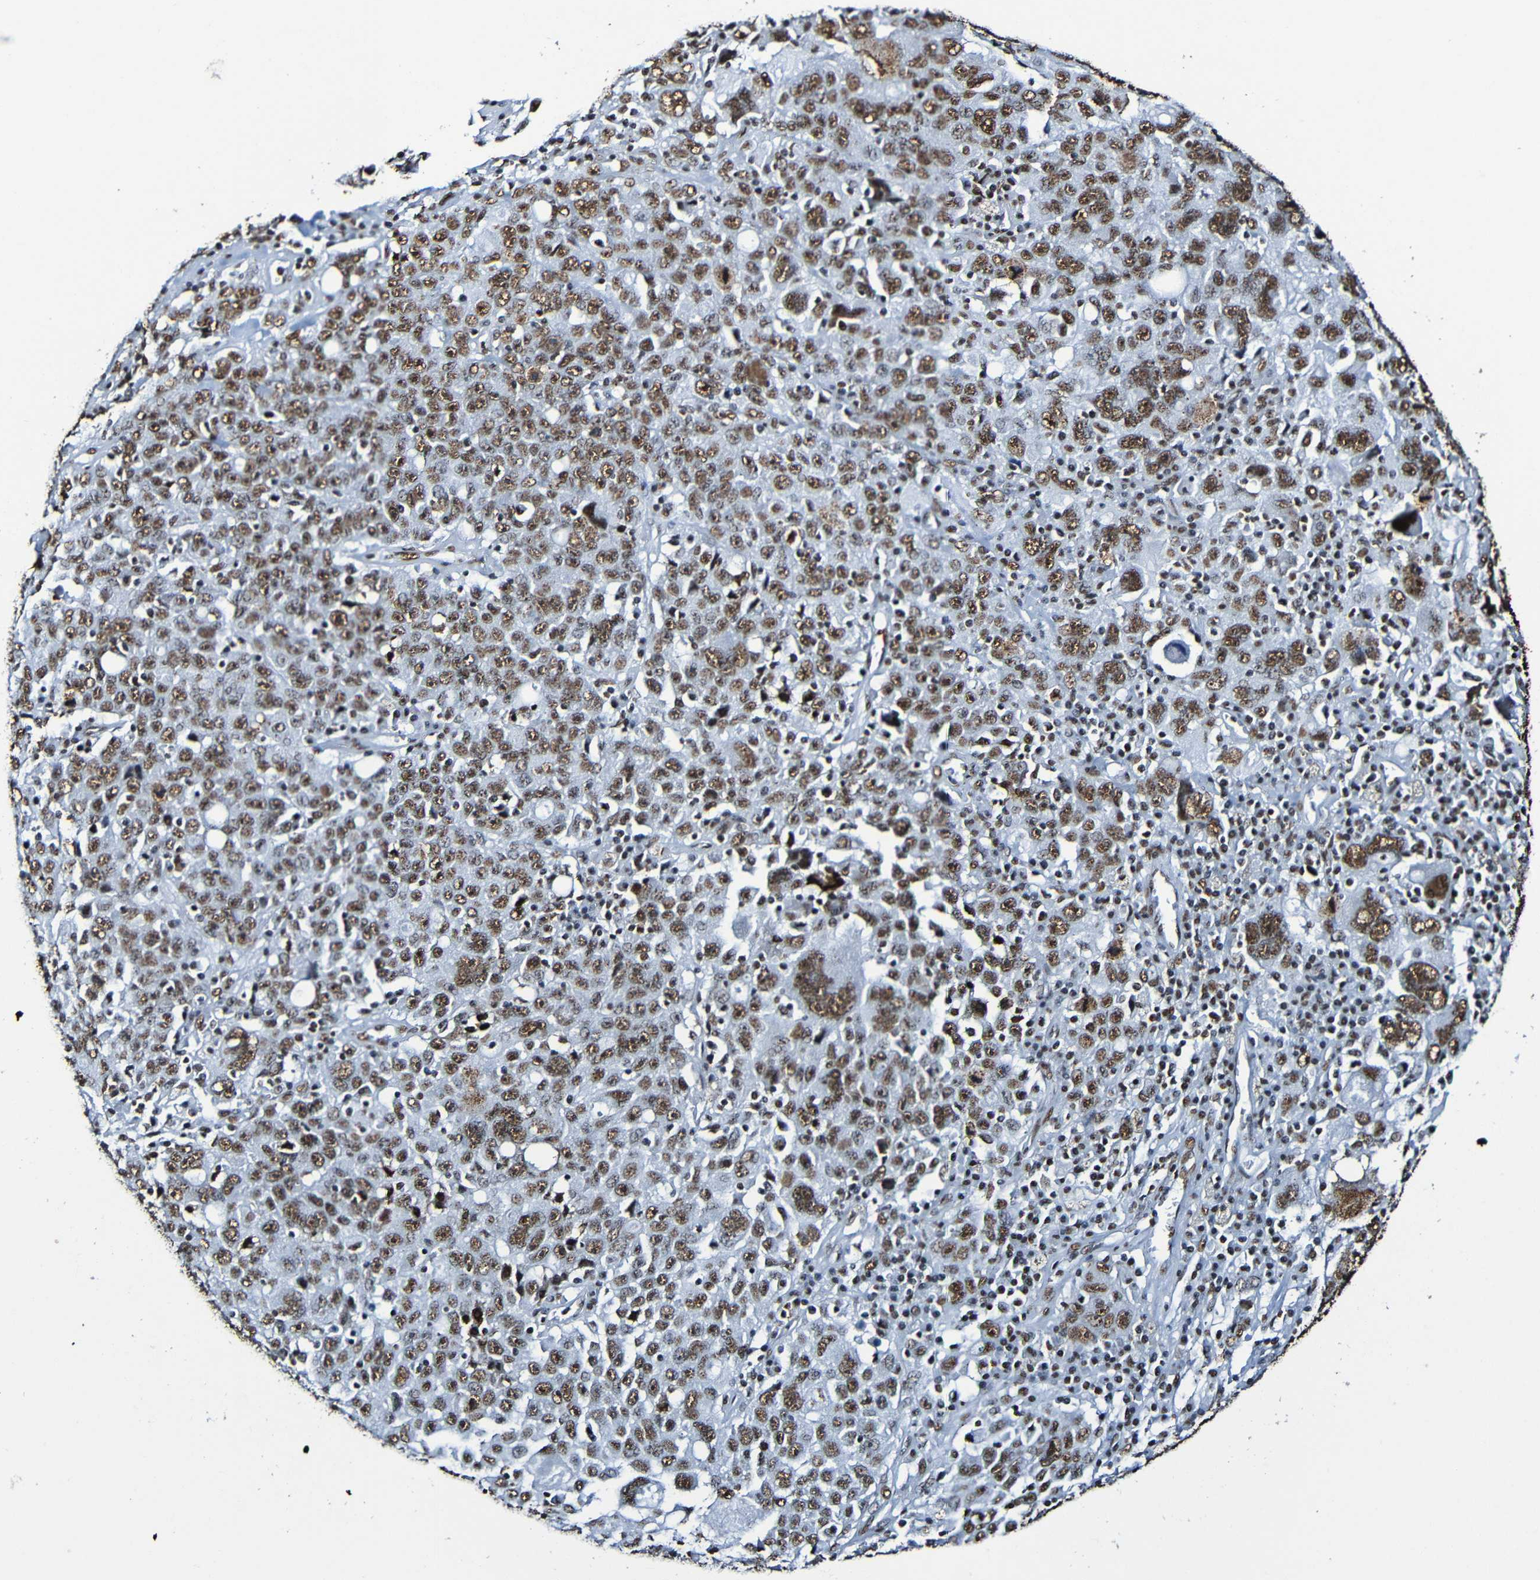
{"staining": {"intensity": "moderate", "quantity": ">75%", "location": "nuclear"}, "tissue": "ovarian cancer", "cell_type": "Tumor cells", "image_type": "cancer", "snomed": [{"axis": "morphology", "description": "Carcinoma, endometroid"}, {"axis": "topography", "description": "Ovary"}], "caption": "Endometroid carcinoma (ovarian) was stained to show a protein in brown. There is medium levels of moderate nuclear expression in about >75% of tumor cells.", "gene": "SRSF3", "patient": {"sex": "female", "age": 62}}